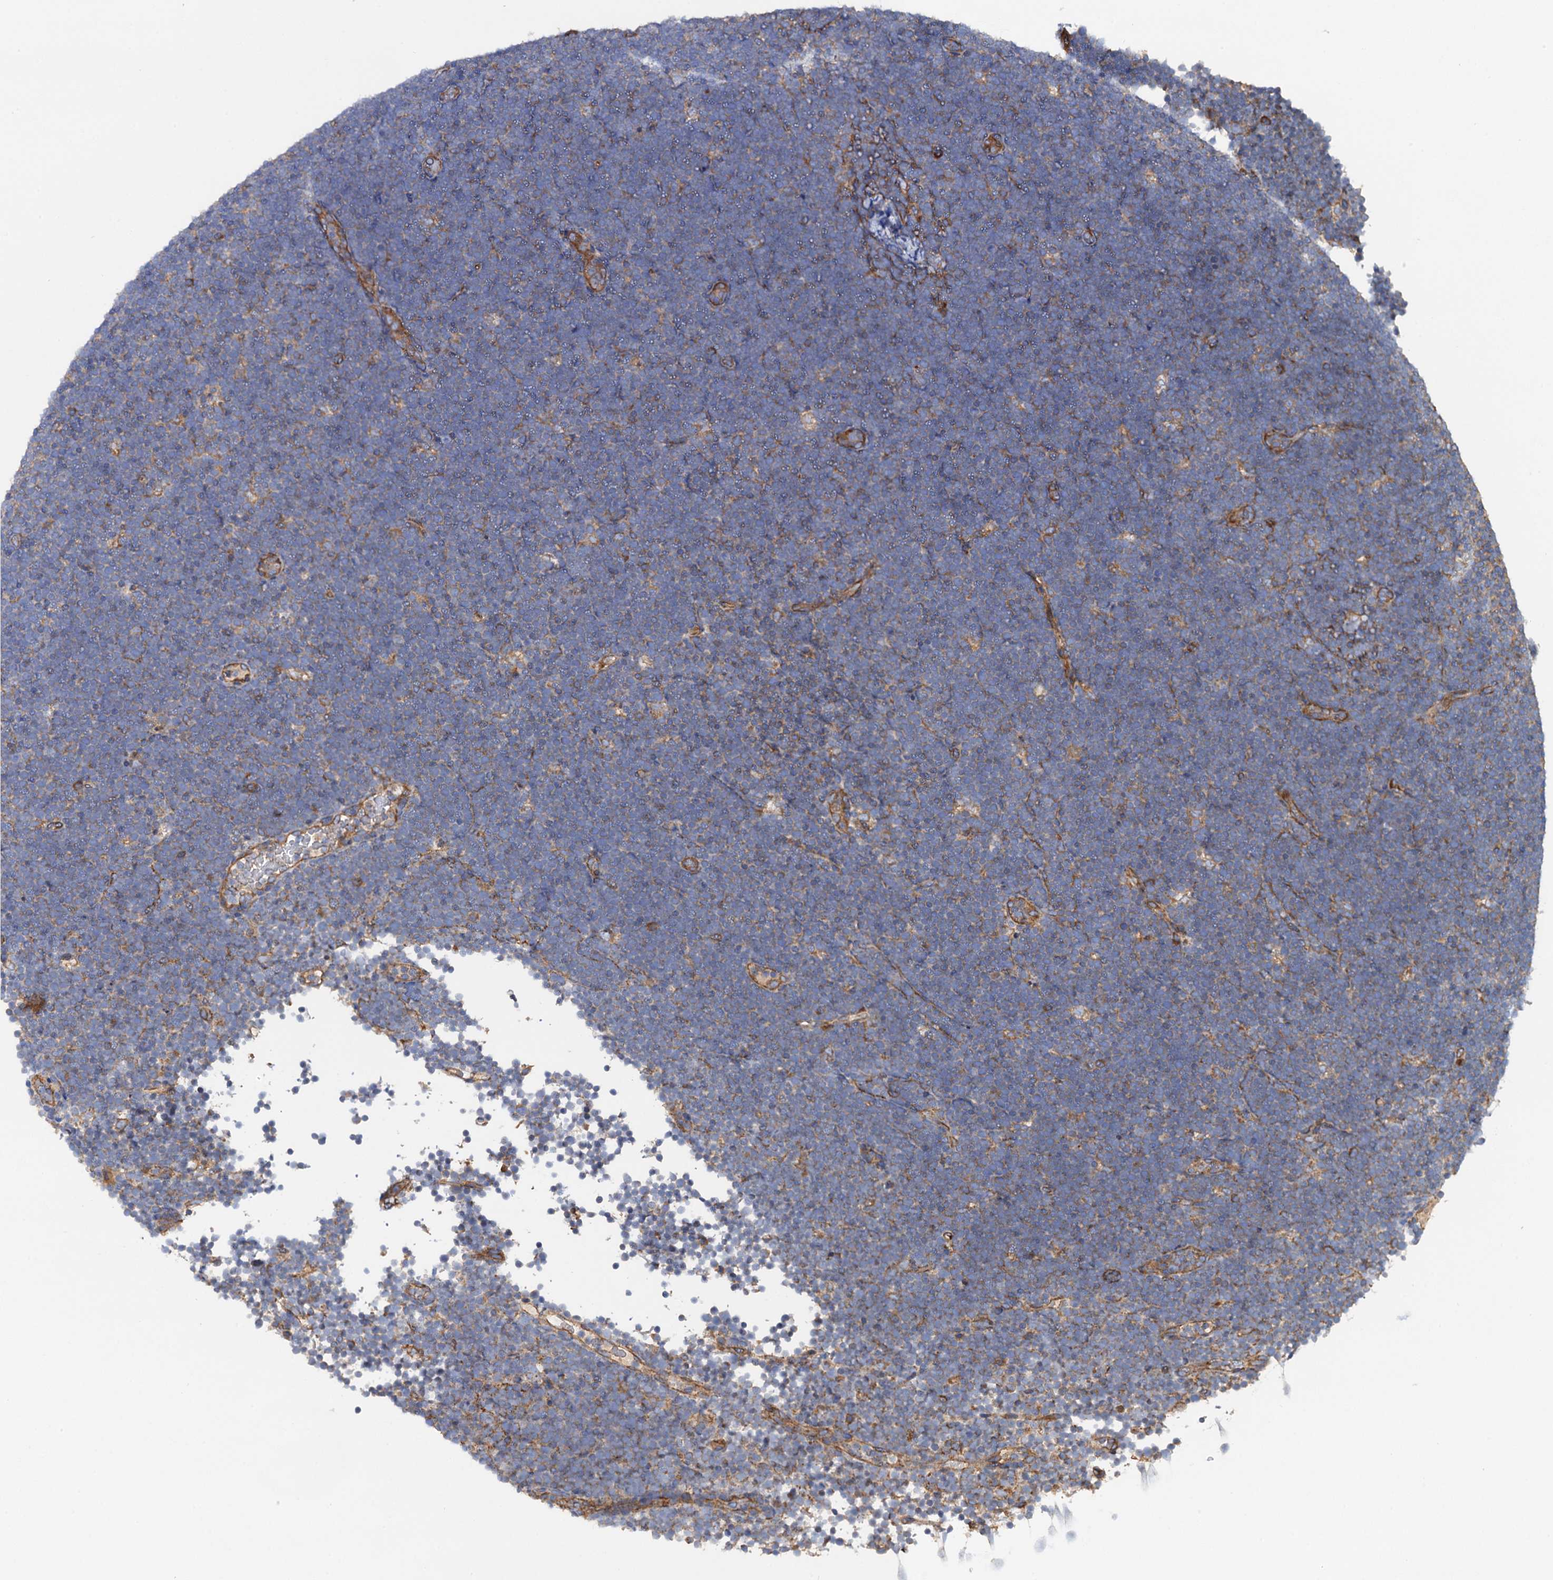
{"staining": {"intensity": "negative", "quantity": "none", "location": "none"}, "tissue": "lymphoma", "cell_type": "Tumor cells", "image_type": "cancer", "snomed": [{"axis": "morphology", "description": "Malignant lymphoma, non-Hodgkin's type, High grade"}, {"axis": "topography", "description": "Lymph node"}], "caption": "Immunohistochemical staining of lymphoma demonstrates no significant expression in tumor cells.", "gene": "MRPL48", "patient": {"sex": "male", "age": 13}}